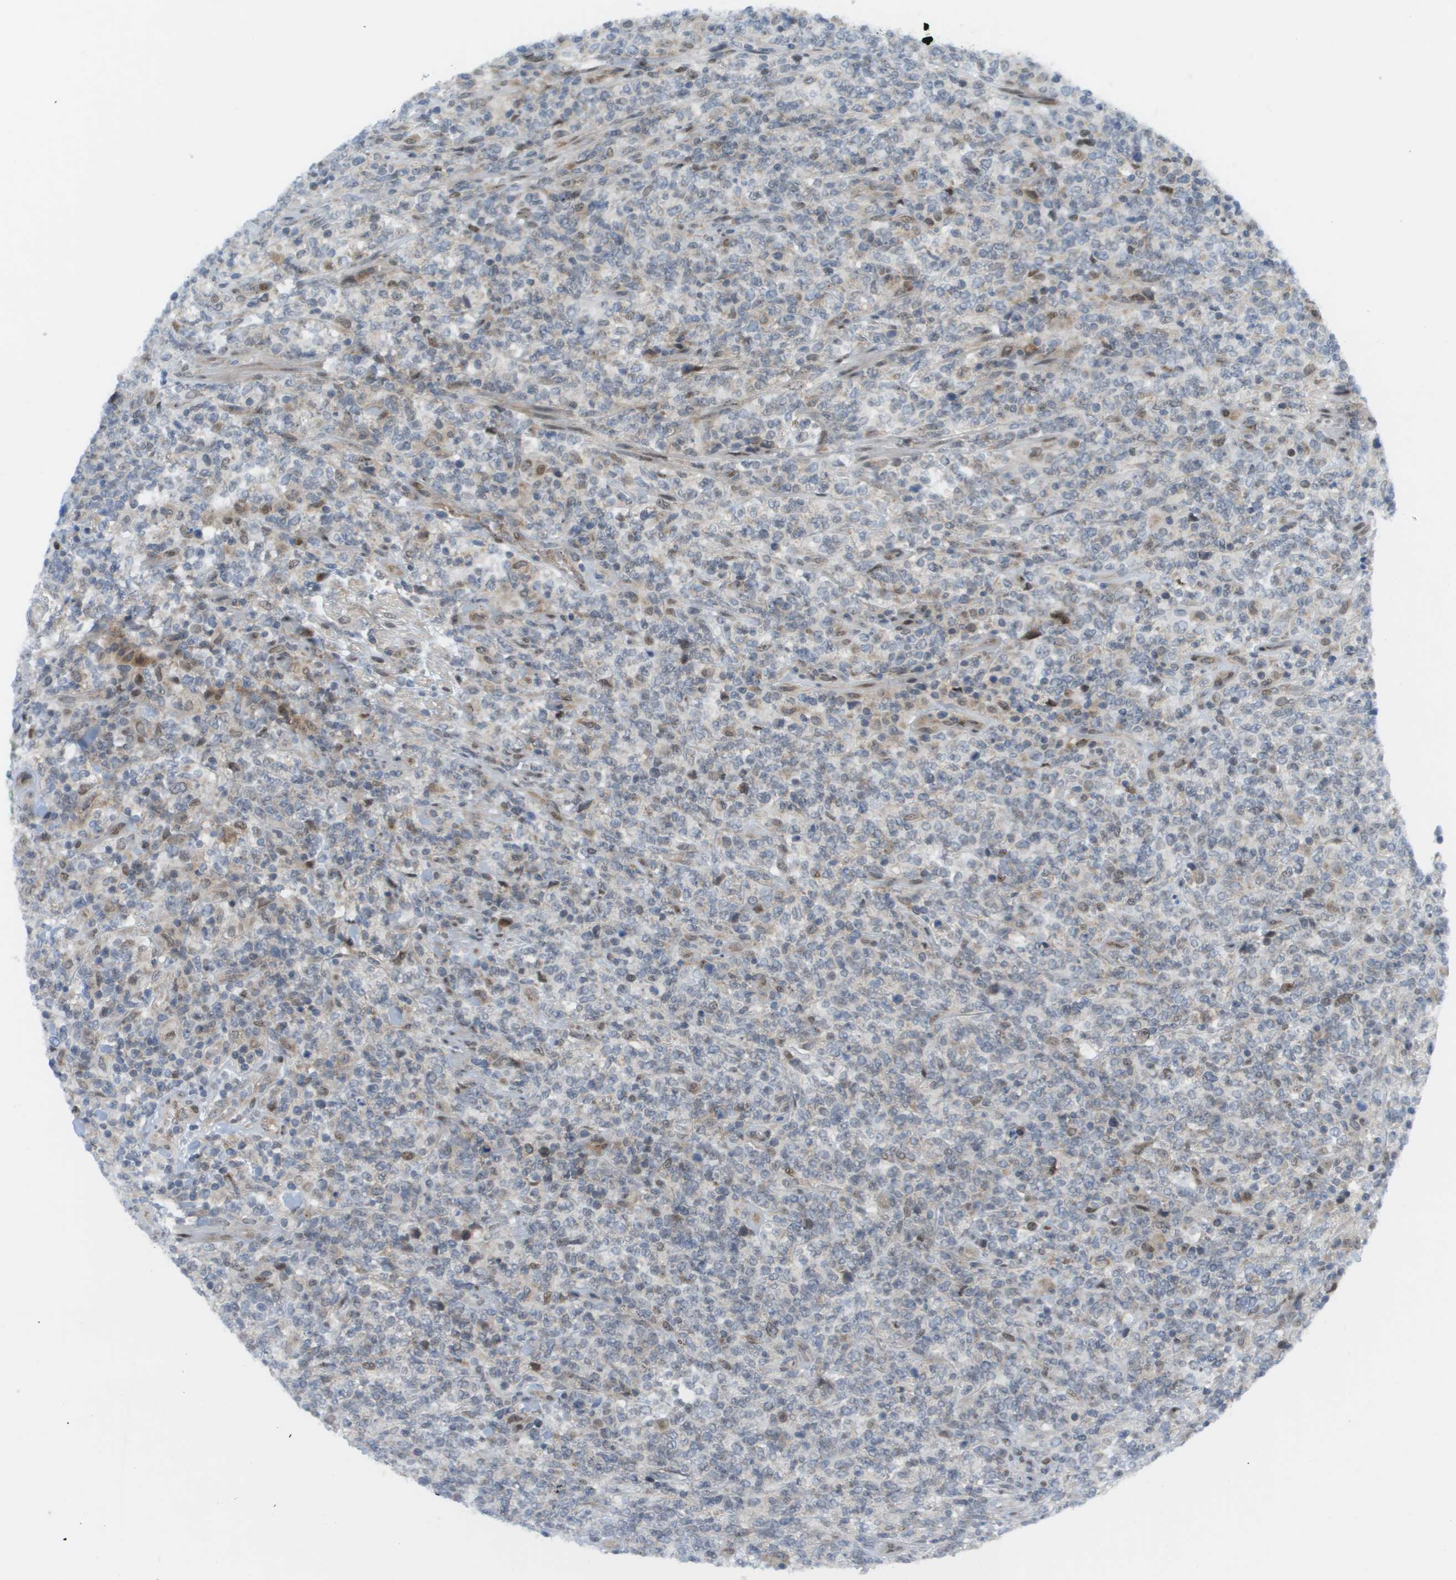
{"staining": {"intensity": "moderate", "quantity": "<25%", "location": "nuclear"}, "tissue": "lymphoma", "cell_type": "Tumor cells", "image_type": "cancer", "snomed": [{"axis": "morphology", "description": "Malignant lymphoma, non-Hodgkin's type, High grade"}, {"axis": "topography", "description": "Soft tissue"}], "caption": "DAB immunohistochemical staining of high-grade malignant lymphoma, non-Hodgkin's type demonstrates moderate nuclear protein positivity in about <25% of tumor cells.", "gene": "CACNB4", "patient": {"sex": "male", "age": 18}}